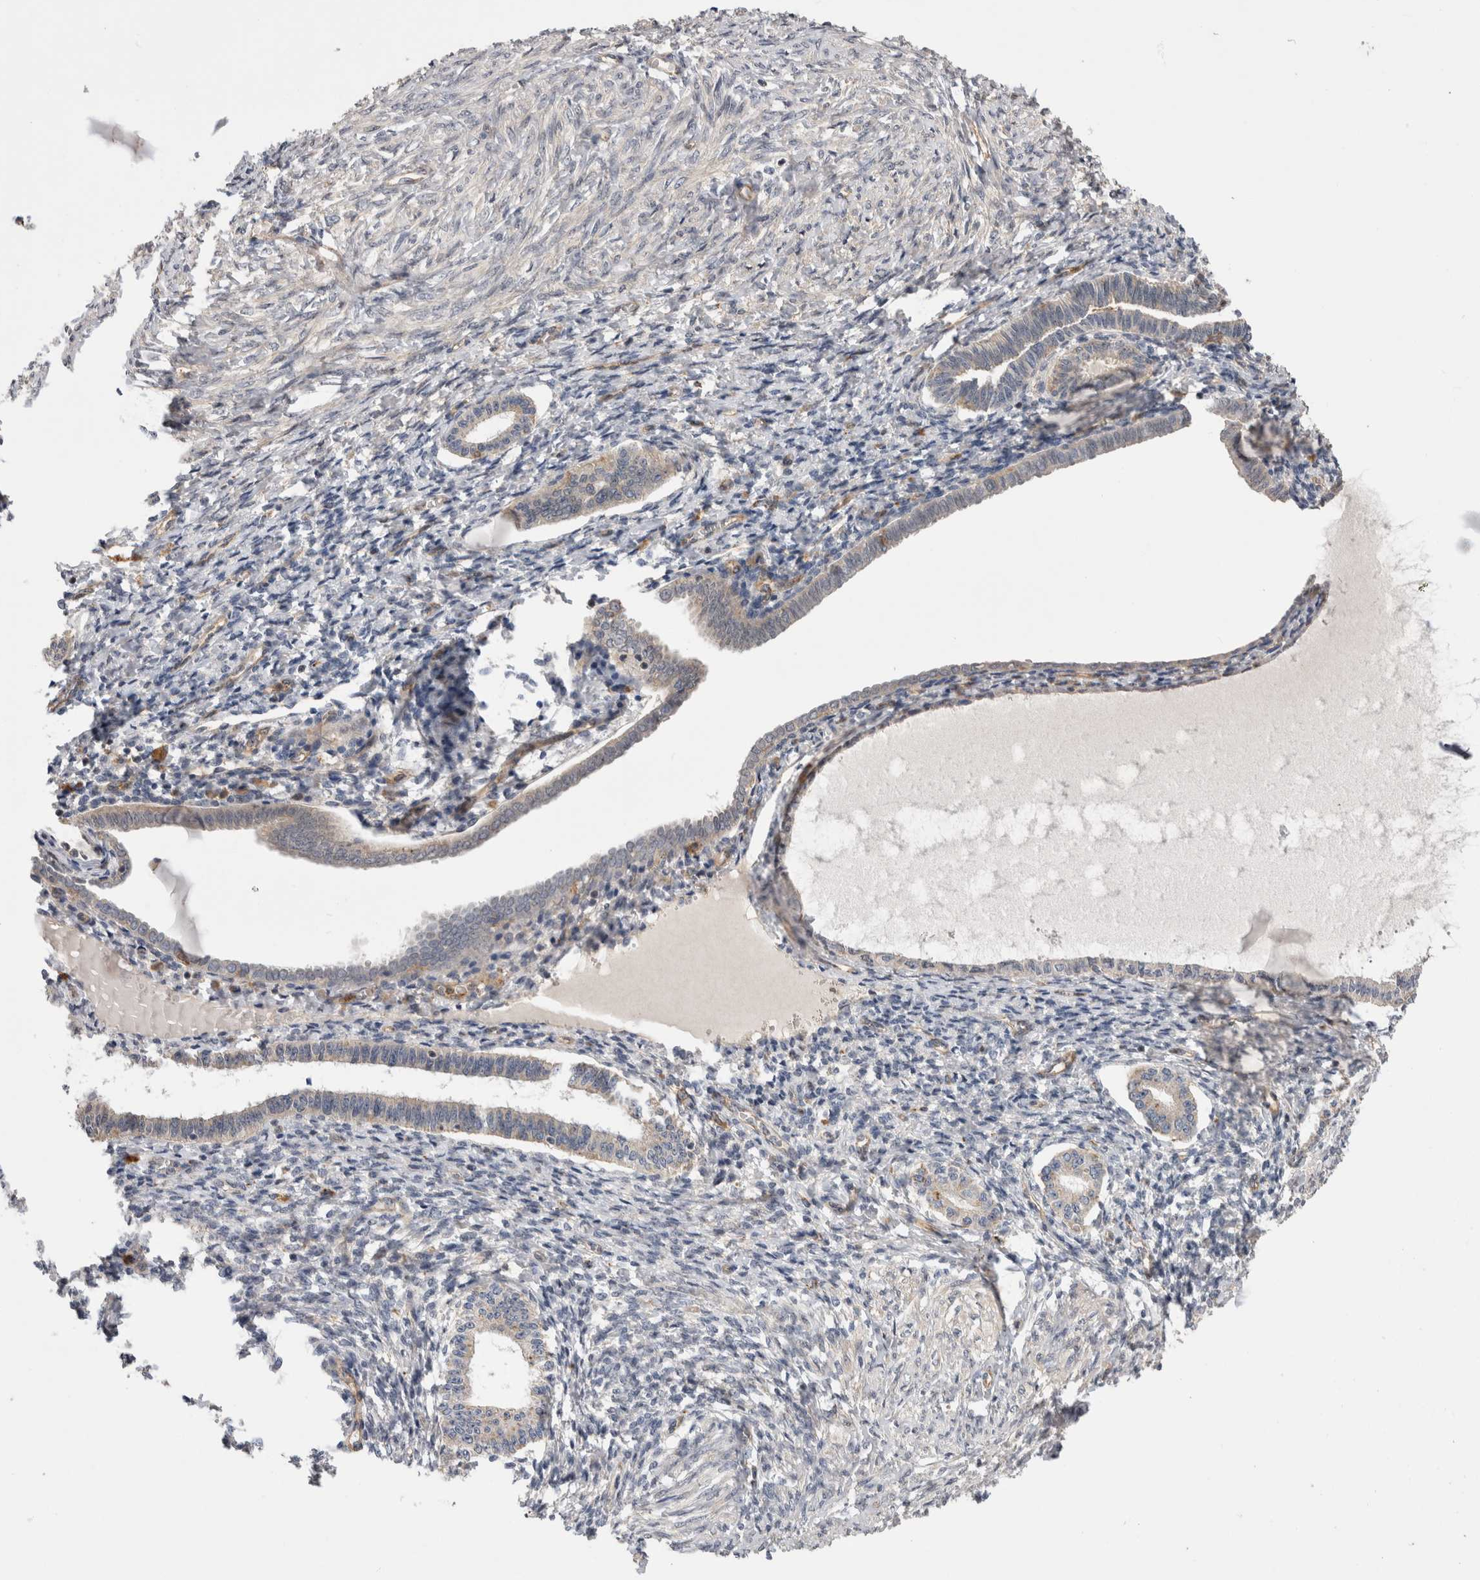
{"staining": {"intensity": "negative", "quantity": "none", "location": "none"}, "tissue": "endometrium", "cell_type": "Cells in endometrial stroma", "image_type": "normal", "snomed": [{"axis": "morphology", "description": "Normal tissue, NOS"}, {"axis": "topography", "description": "Endometrium"}], "caption": "Immunohistochemistry (IHC) image of benign endometrium: human endometrium stained with DAB (3,3'-diaminobenzidine) exhibits no significant protein positivity in cells in endometrial stroma.", "gene": "BNIP2", "patient": {"sex": "female", "age": 77}}